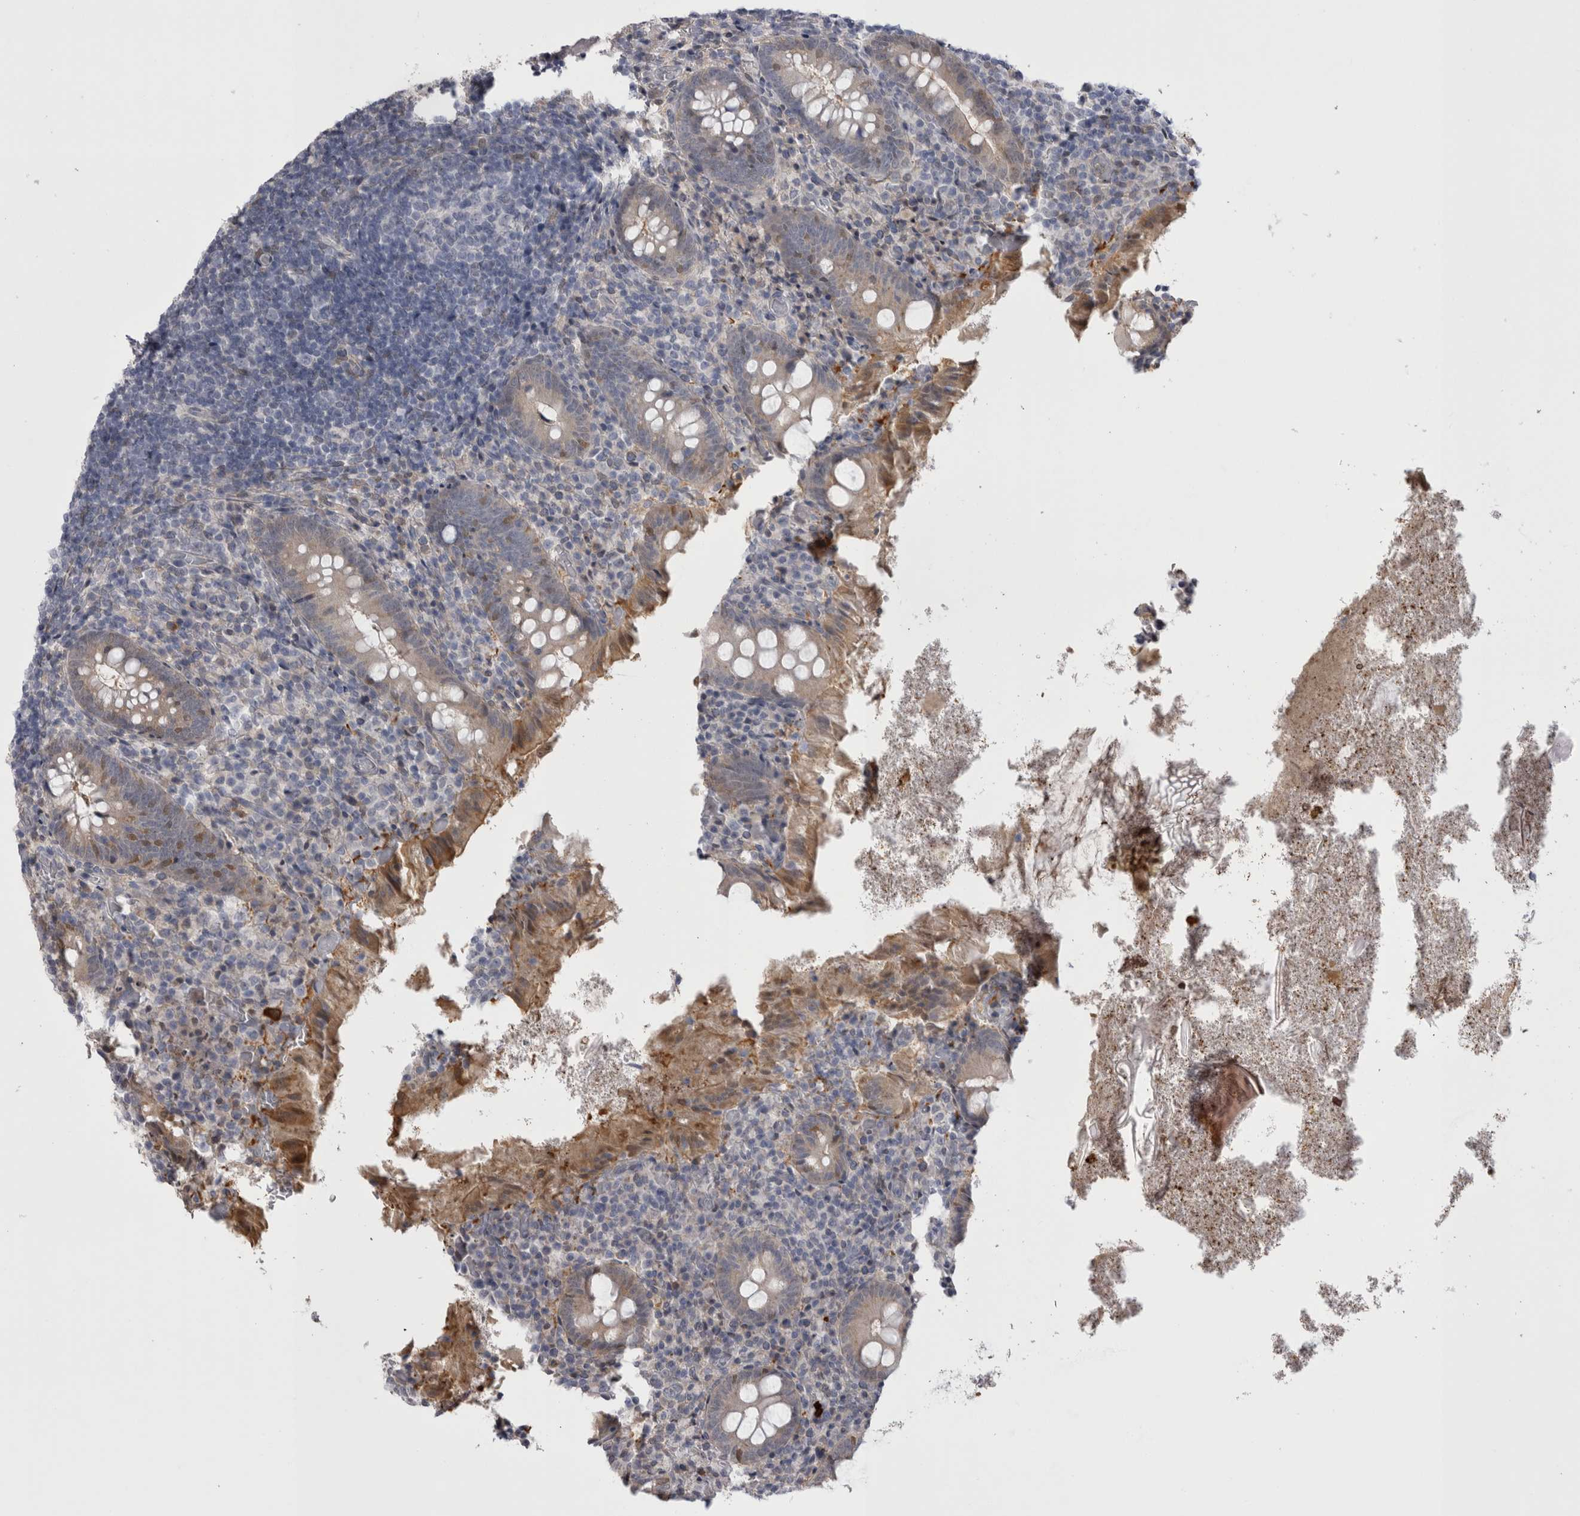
{"staining": {"intensity": "strong", "quantity": "<25%", "location": "cytoplasmic/membranous,nuclear"}, "tissue": "appendix", "cell_type": "Glandular cells", "image_type": "normal", "snomed": [{"axis": "morphology", "description": "Normal tissue, NOS"}, {"axis": "topography", "description": "Appendix"}], "caption": "Immunohistochemical staining of benign appendix reveals medium levels of strong cytoplasmic/membranous,nuclear positivity in about <25% of glandular cells. Immunohistochemistry stains the protein of interest in brown and the nuclei are stained blue.", "gene": "CHIC1", "patient": {"sex": "female", "age": 17}}